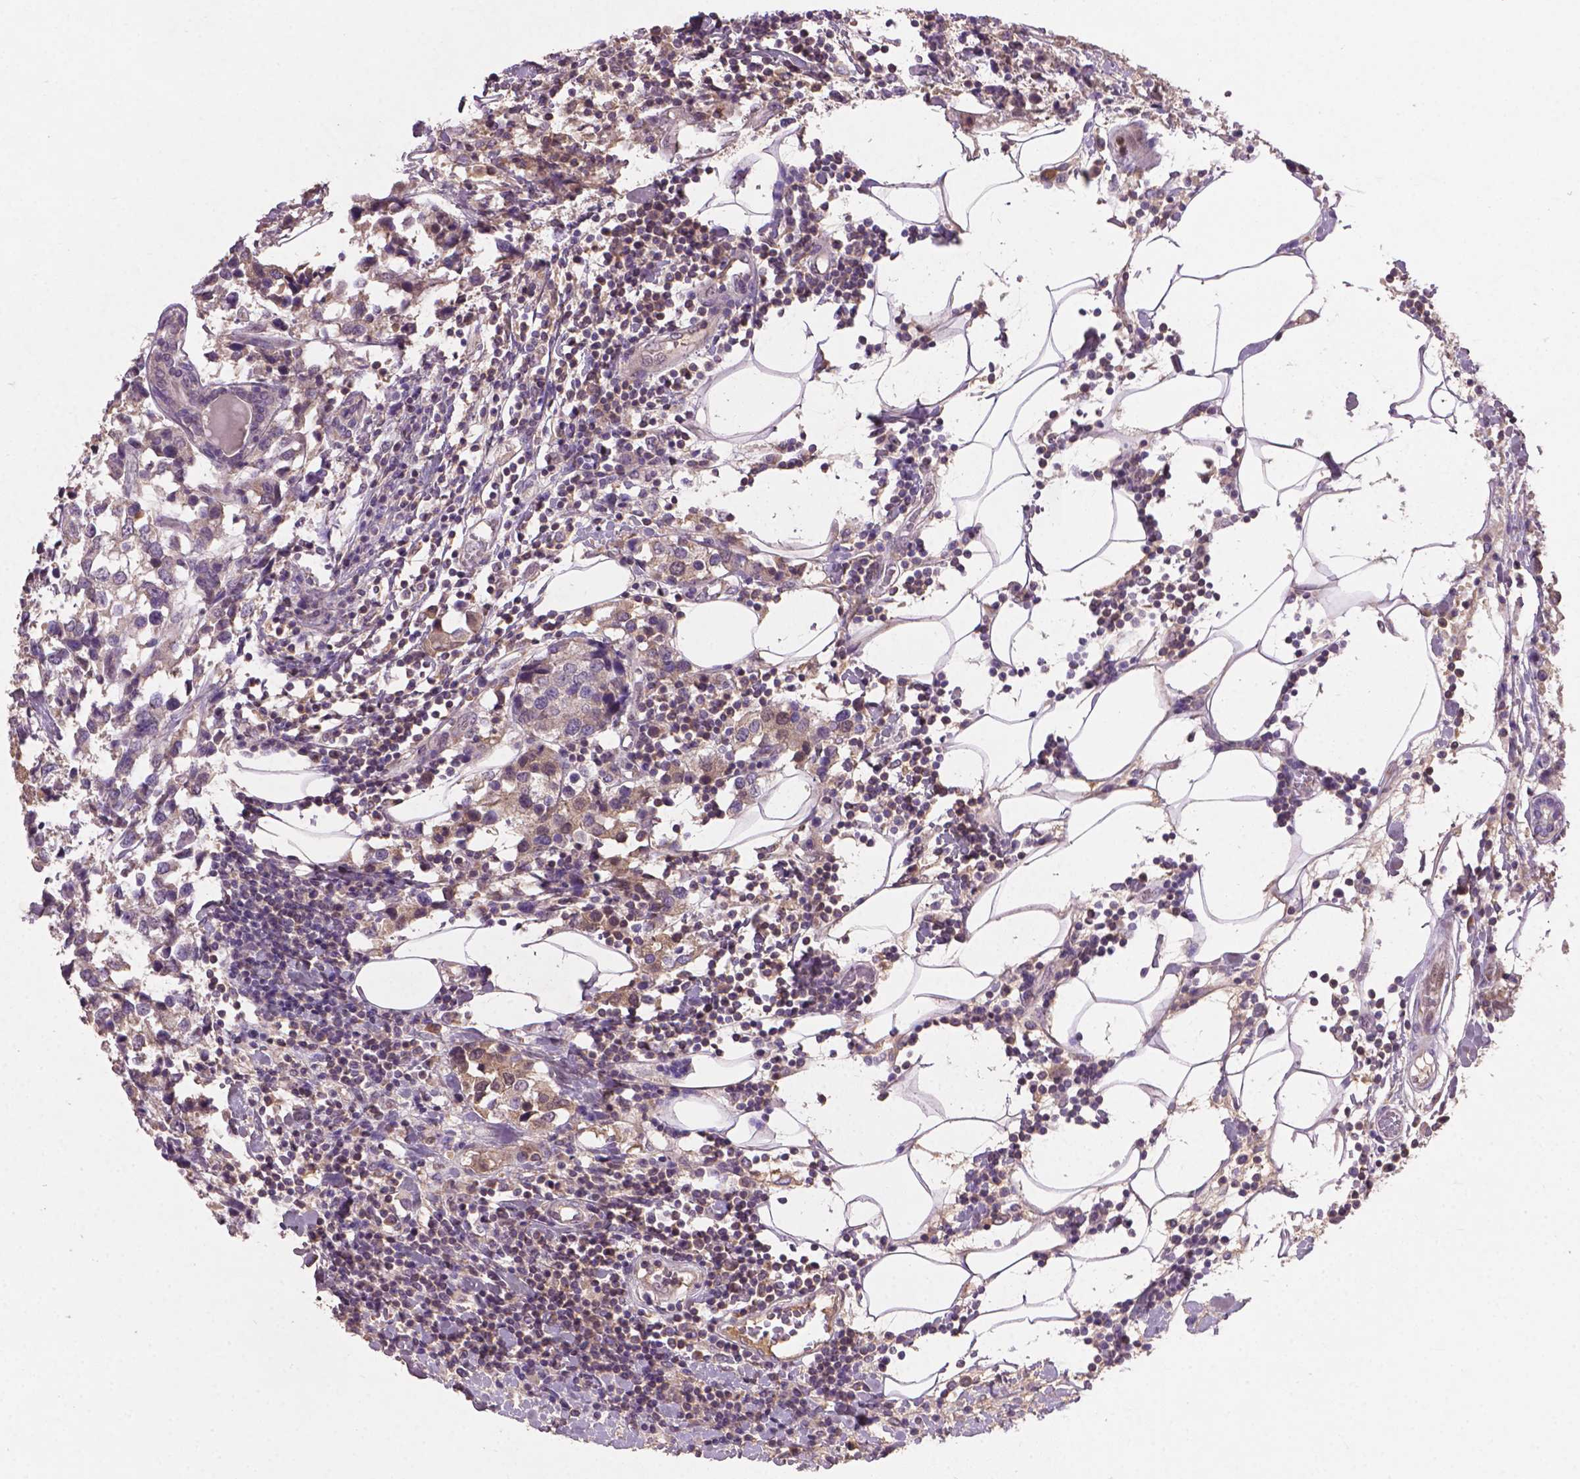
{"staining": {"intensity": "negative", "quantity": "none", "location": "none"}, "tissue": "breast cancer", "cell_type": "Tumor cells", "image_type": "cancer", "snomed": [{"axis": "morphology", "description": "Lobular carcinoma"}, {"axis": "topography", "description": "Breast"}], "caption": "High power microscopy photomicrograph of an immunohistochemistry histopathology image of breast cancer (lobular carcinoma), revealing no significant expression in tumor cells. (Stains: DAB (3,3'-diaminobenzidine) immunohistochemistry (IHC) with hematoxylin counter stain, Microscopy: brightfield microscopy at high magnification).", "gene": "SOX17", "patient": {"sex": "female", "age": 59}}